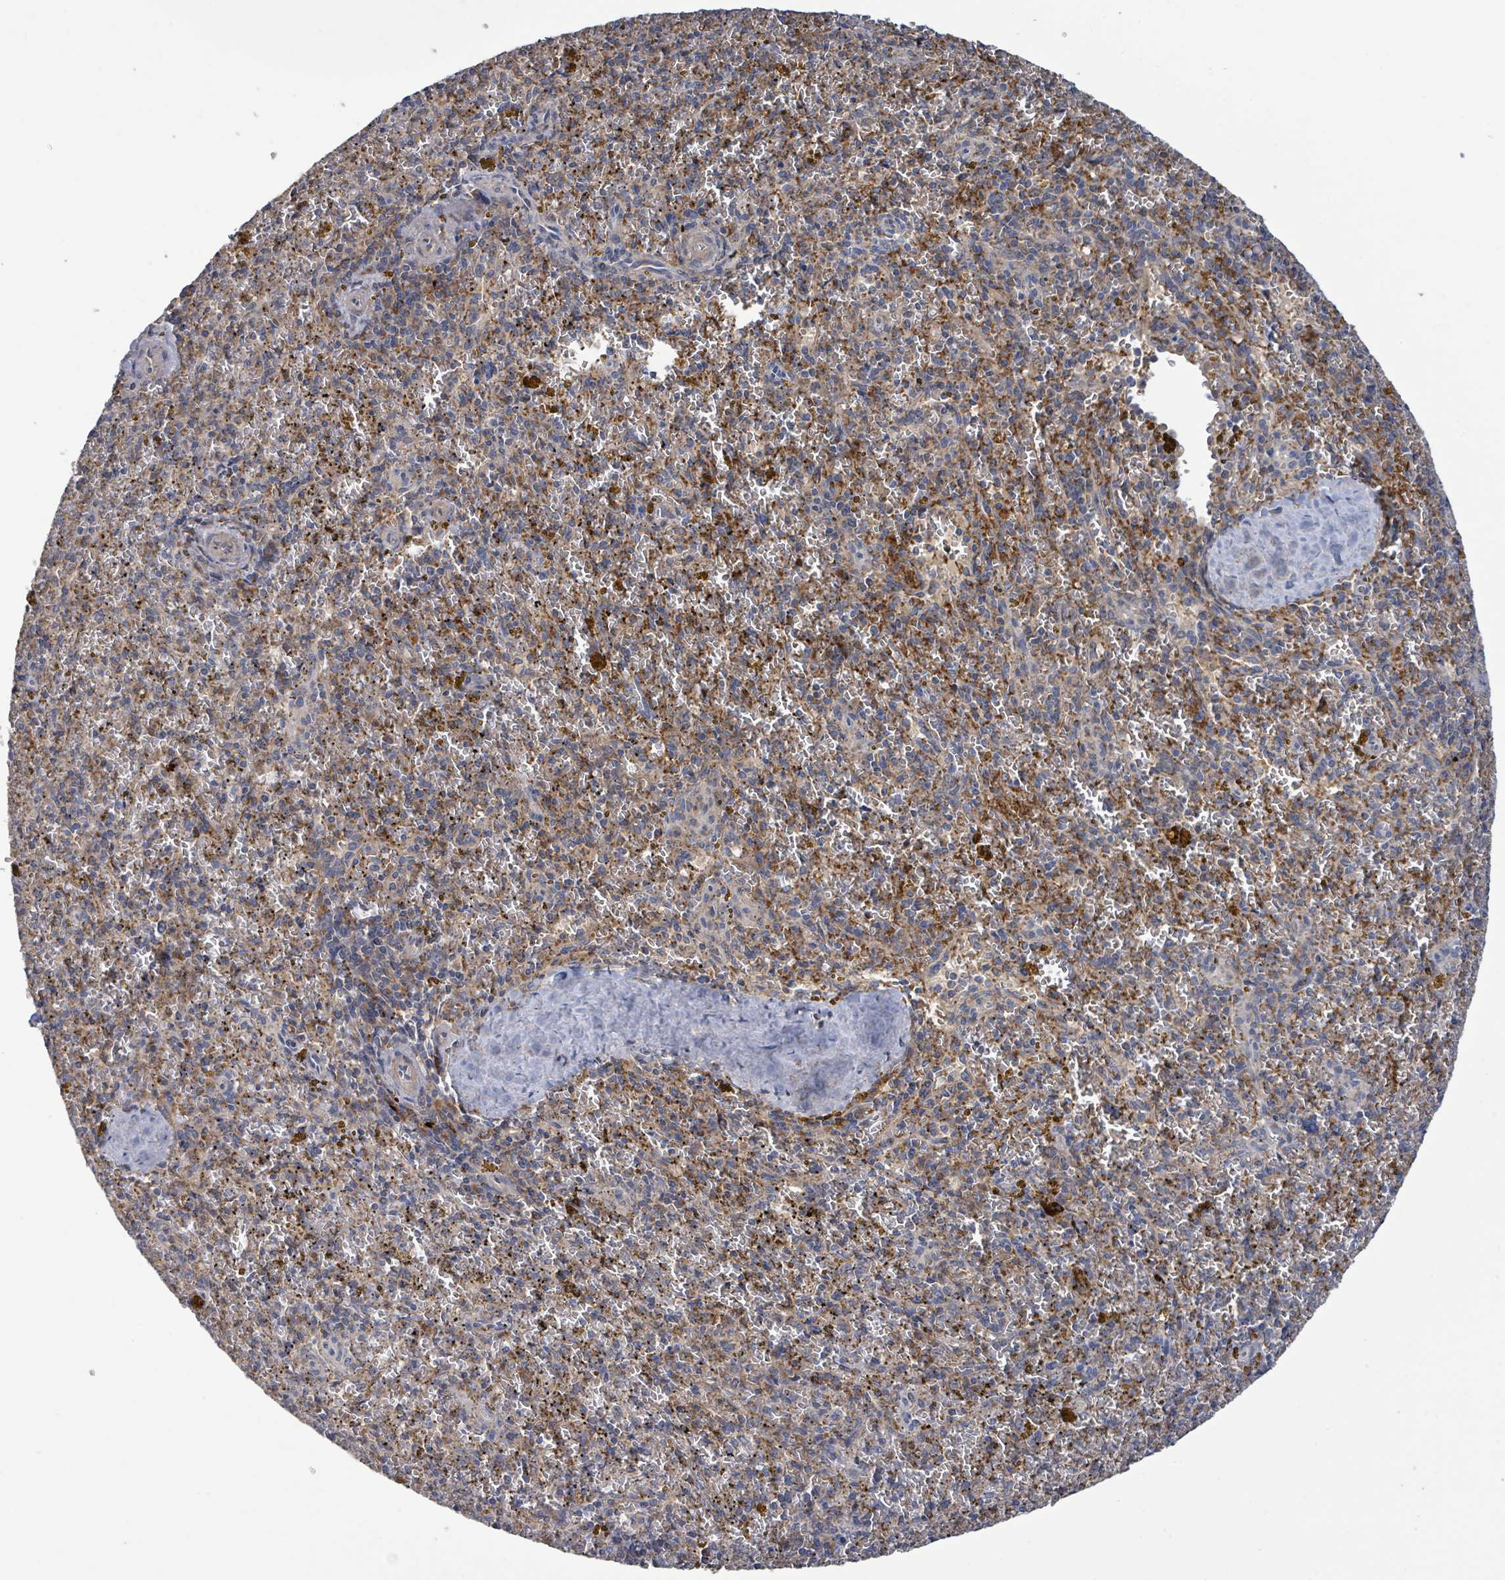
{"staining": {"intensity": "moderate", "quantity": "25%-75%", "location": "cytoplasmic/membranous"}, "tissue": "spleen", "cell_type": "Cells in red pulp", "image_type": "normal", "snomed": [{"axis": "morphology", "description": "Normal tissue, NOS"}, {"axis": "topography", "description": "Spleen"}], "caption": "Spleen stained for a protein (brown) reveals moderate cytoplasmic/membranous positive expression in approximately 25%-75% of cells in red pulp.", "gene": "PLAAT1", "patient": {"sex": "male", "age": 57}}